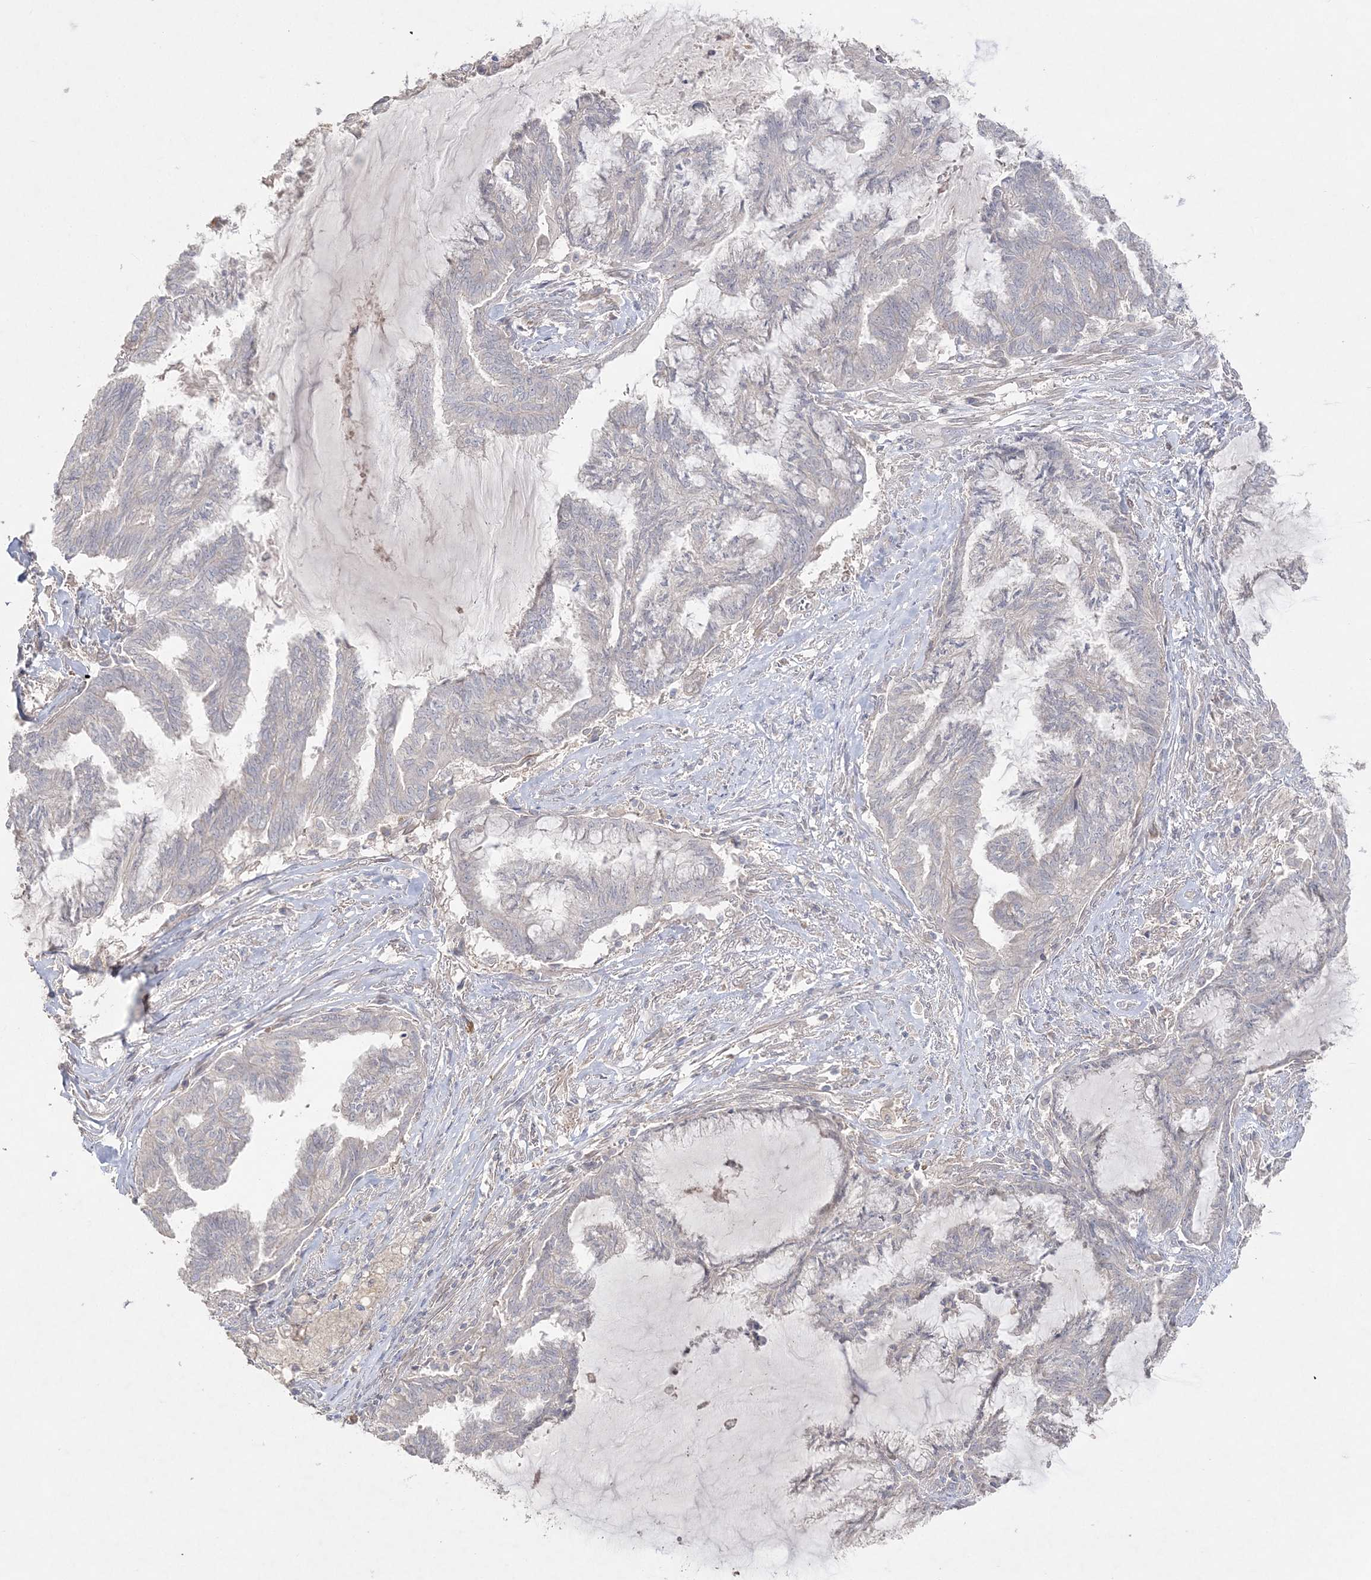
{"staining": {"intensity": "negative", "quantity": "none", "location": "none"}, "tissue": "endometrial cancer", "cell_type": "Tumor cells", "image_type": "cancer", "snomed": [{"axis": "morphology", "description": "Adenocarcinoma, NOS"}, {"axis": "topography", "description": "Endometrium"}], "caption": "Endometrial cancer (adenocarcinoma) was stained to show a protein in brown. There is no significant positivity in tumor cells. (Stains: DAB (3,3'-diaminobenzidine) immunohistochemistry with hematoxylin counter stain, Microscopy: brightfield microscopy at high magnification).", "gene": "SH3BP4", "patient": {"sex": "female", "age": 86}}